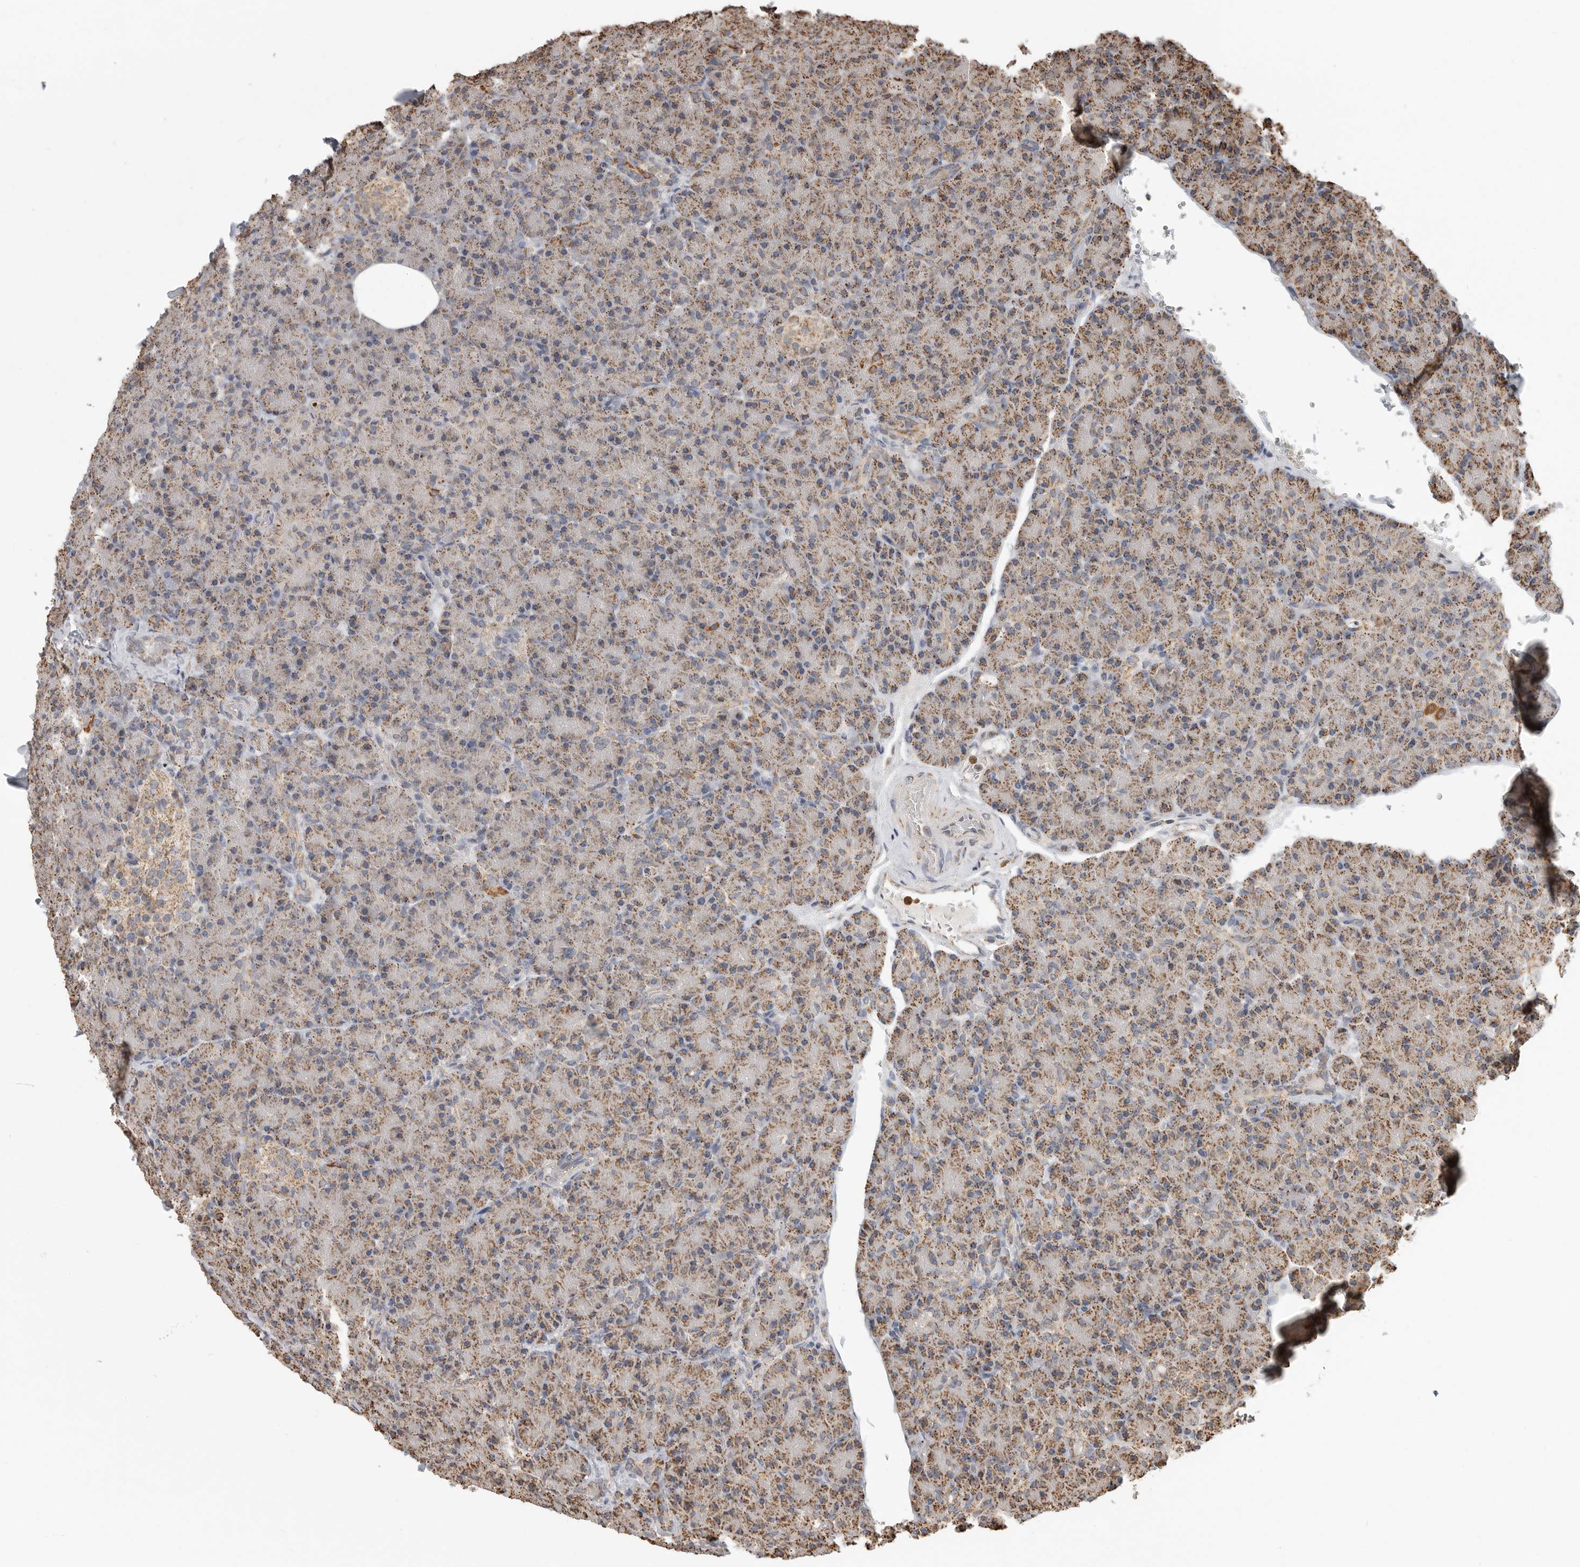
{"staining": {"intensity": "moderate", "quantity": ">75%", "location": "cytoplasmic/membranous"}, "tissue": "pancreas", "cell_type": "Exocrine glandular cells", "image_type": "normal", "snomed": [{"axis": "morphology", "description": "Normal tissue, NOS"}, {"axis": "topography", "description": "Pancreas"}], "caption": "Immunohistochemical staining of unremarkable human pancreas shows >75% levels of moderate cytoplasmic/membranous protein expression in approximately >75% of exocrine glandular cells.", "gene": "GCNT2", "patient": {"sex": "female", "age": 43}}